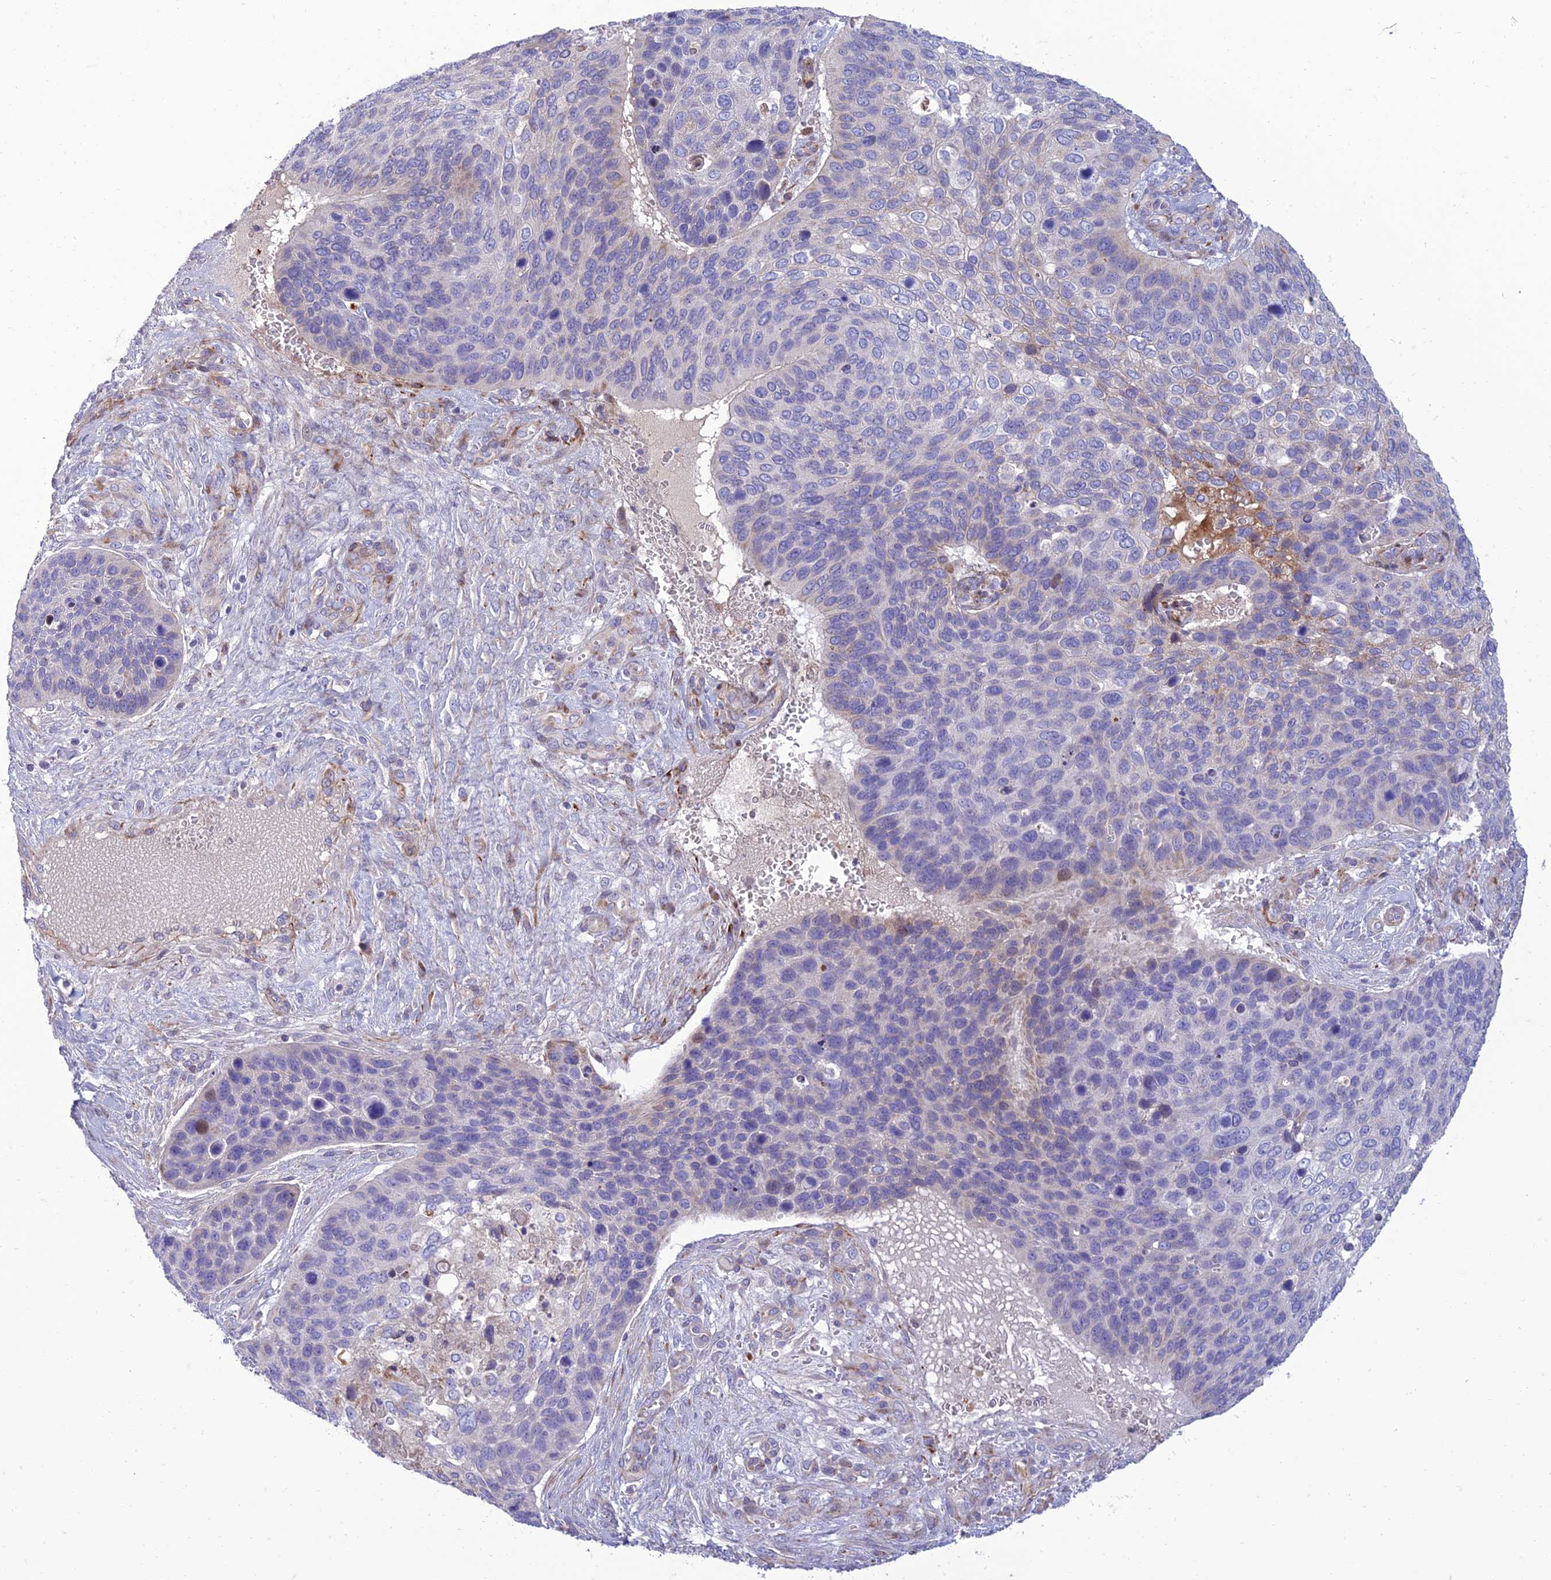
{"staining": {"intensity": "negative", "quantity": "none", "location": "none"}, "tissue": "skin cancer", "cell_type": "Tumor cells", "image_type": "cancer", "snomed": [{"axis": "morphology", "description": "Basal cell carcinoma"}, {"axis": "topography", "description": "Skin"}], "caption": "Immunohistochemistry (IHC) of human skin basal cell carcinoma reveals no expression in tumor cells. (DAB immunohistochemistry (IHC) visualized using brightfield microscopy, high magnification).", "gene": "SEL1L3", "patient": {"sex": "female", "age": 74}}